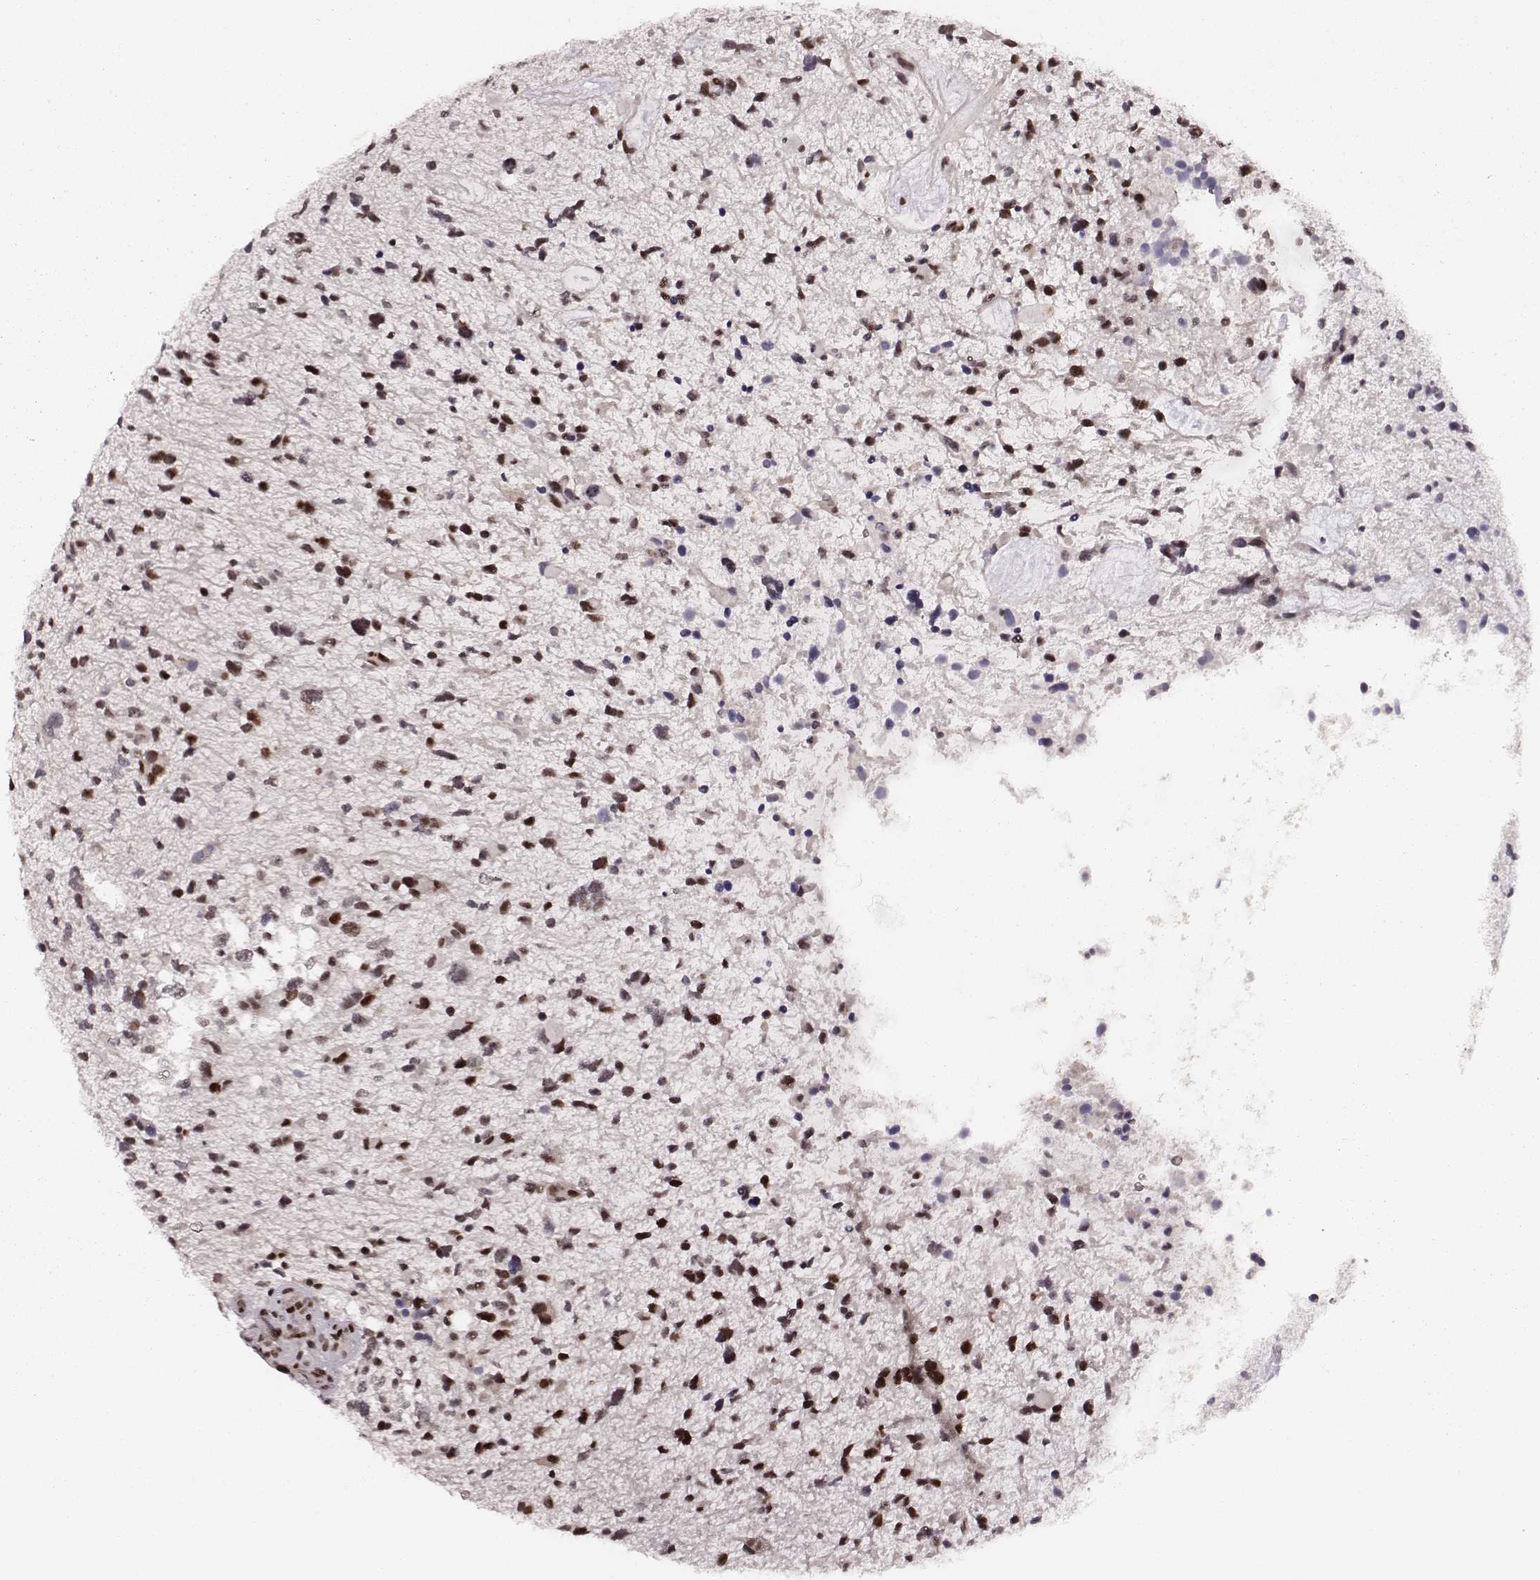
{"staining": {"intensity": "strong", "quantity": ">75%", "location": "nuclear"}, "tissue": "glioma", "cell_type": "Tumor cells", "image_type": "cancer", "snomed": [{"axis": "morphology", "description": "Glioma, malignant, High grade"}, {"axis": "topography", "description": "Brain"}], "caption": "The immunohistochemical stain shows strong nuclear positivity in tumor cells of malignant glioma (high-grade) tissue. (DAB IHC, brown staining for protein, blue staining for nuclei).", "gene": "PPARA", "patient": {"sex": "female", "age": 11}}